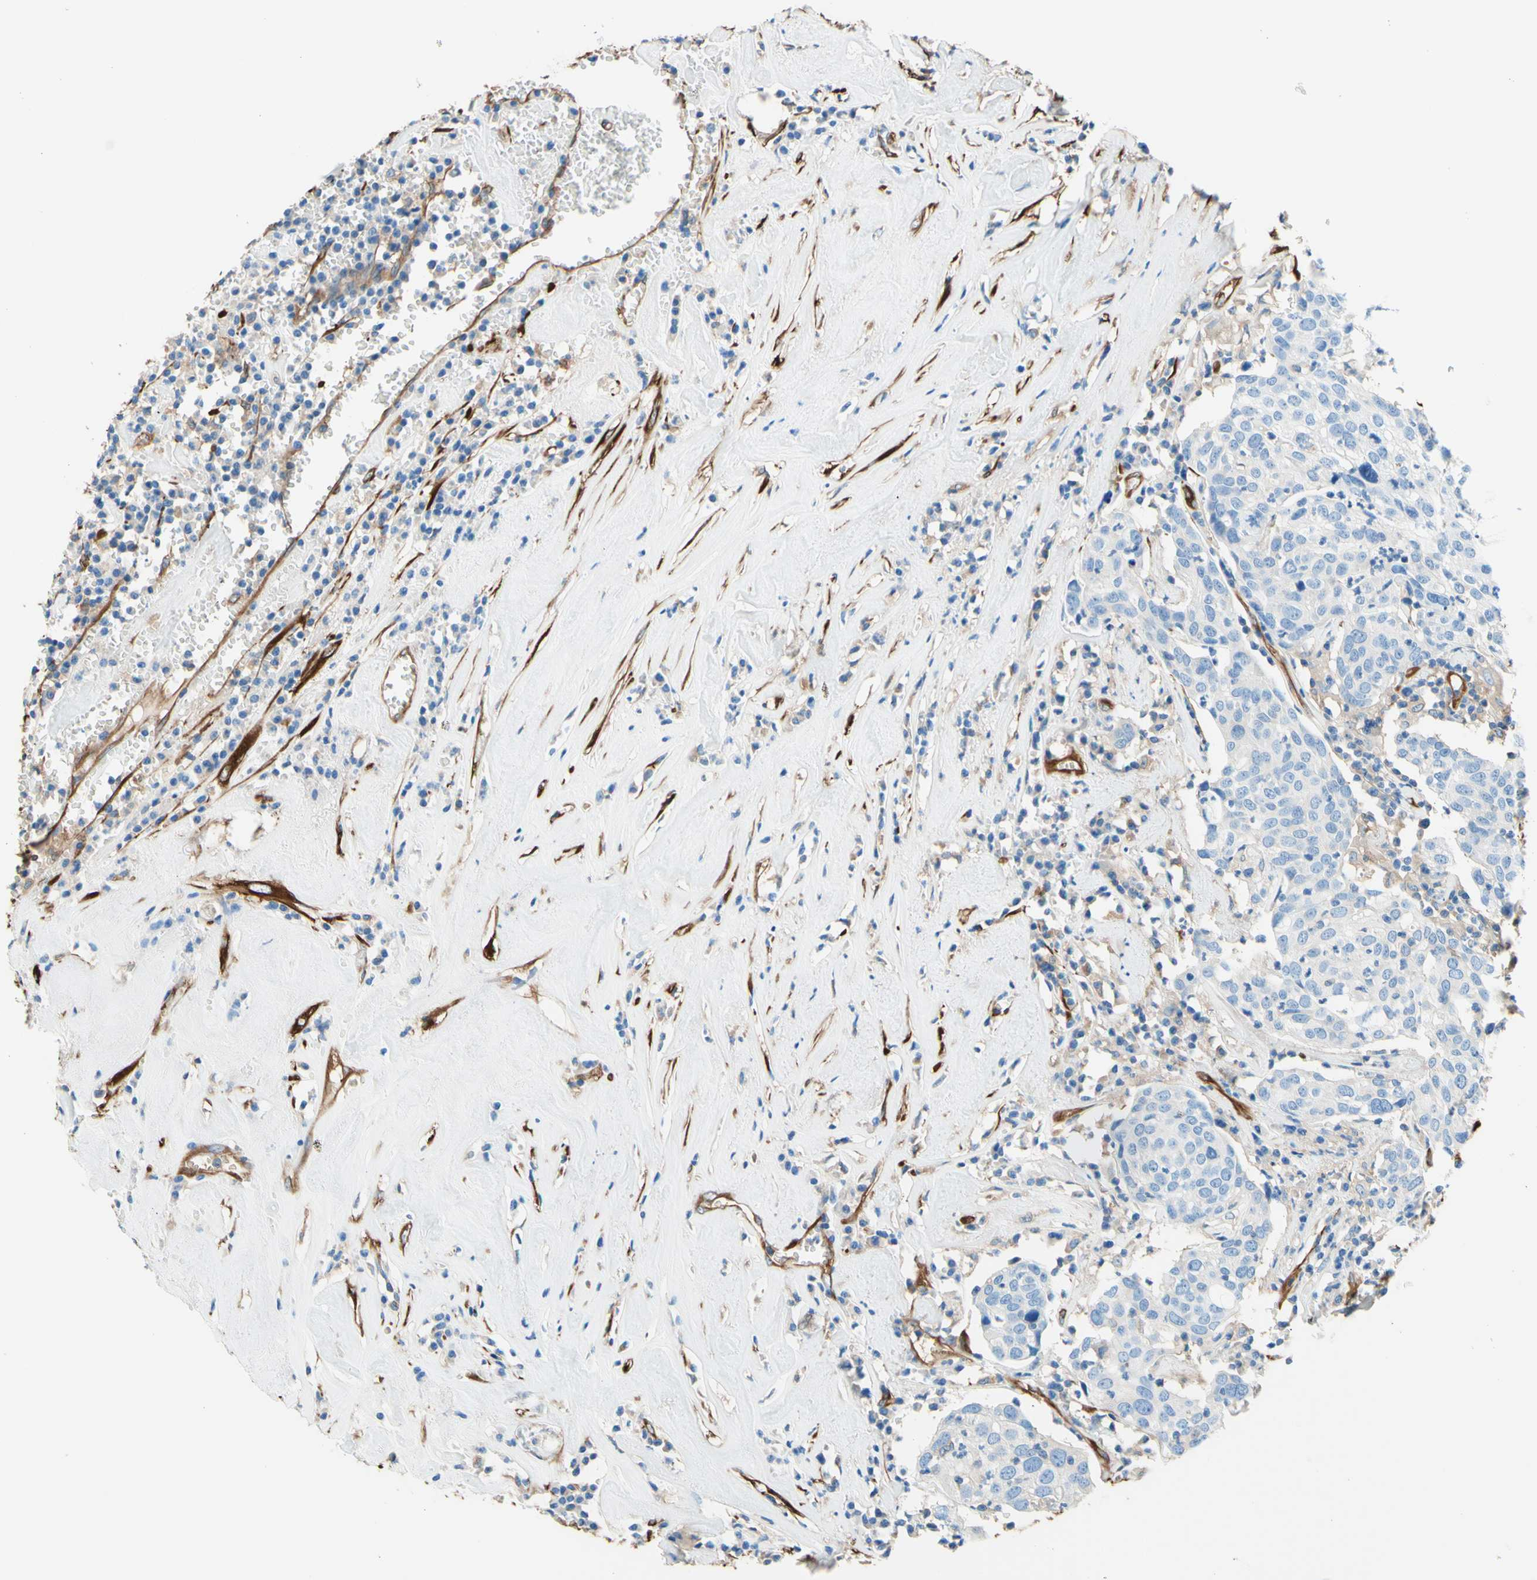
{"staining": {"intensity": "negative", "quantity": "none", "location": "none"}, "tissue": "head and neck cancer", "cell_type": "Tumor cells", "image_type": "cancer", "snomed": [{"axis": "morphology", "description": "Adenocarcinoma, NOS"}, {"axis": "topography", "description": "Salivary gland"}, {"axis": "topography", "description": "Head-Neck"}], "caption": "Tumor cells are negative for brown protein staining in head and neck adenocarcinoma.", "gene": "DPYSL3", "patient": {"sex": "female", "age": 65}}